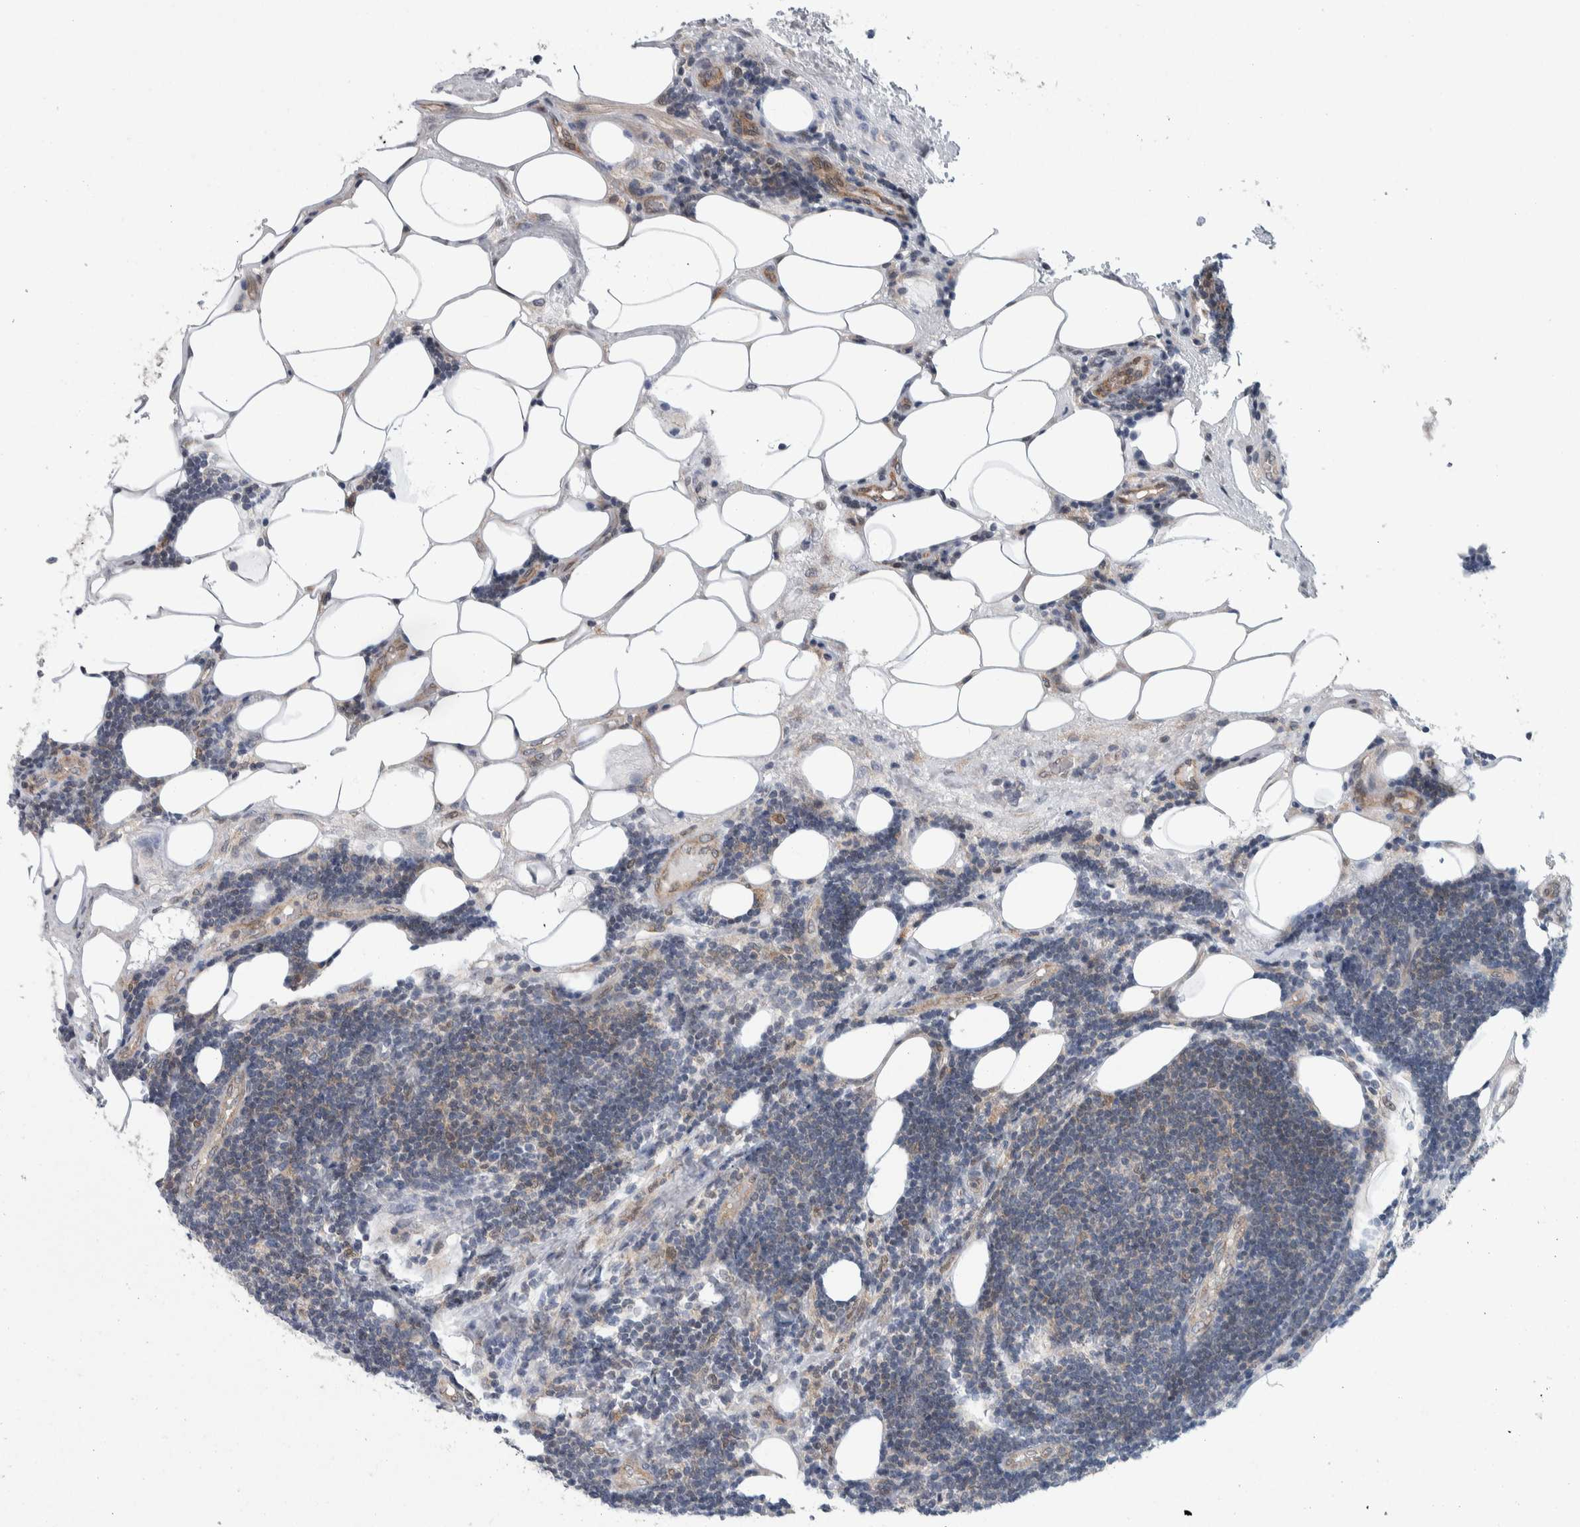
{"staining": {"intensity": "negative", "quantity": "none", "location": "none"}, "tissue": "lymphoma", "cell_type": "Tumor cells", "image_type": "cancer", "snomed": [{"axis": "morphology", "description": "Malignant lymphoma, non-Hodgkin's type, Low grade"}, {"axis": "topography", "description": "Lymph node"}], "caption": "An immunohistochemistry histopathology image of low-grade malignant lymphoma, non-Hodgkin's type is shown. There is no staining in tumor cells of low-grade malignant lymphoma, non-Hodgkin's type. (DAB (3,3'-diaminobenzidine) immunohistochemistry (IHC) with hematoxylin counter stain).", "gene": "PTPA", "patient": {"sex": "male", "age": 83}}